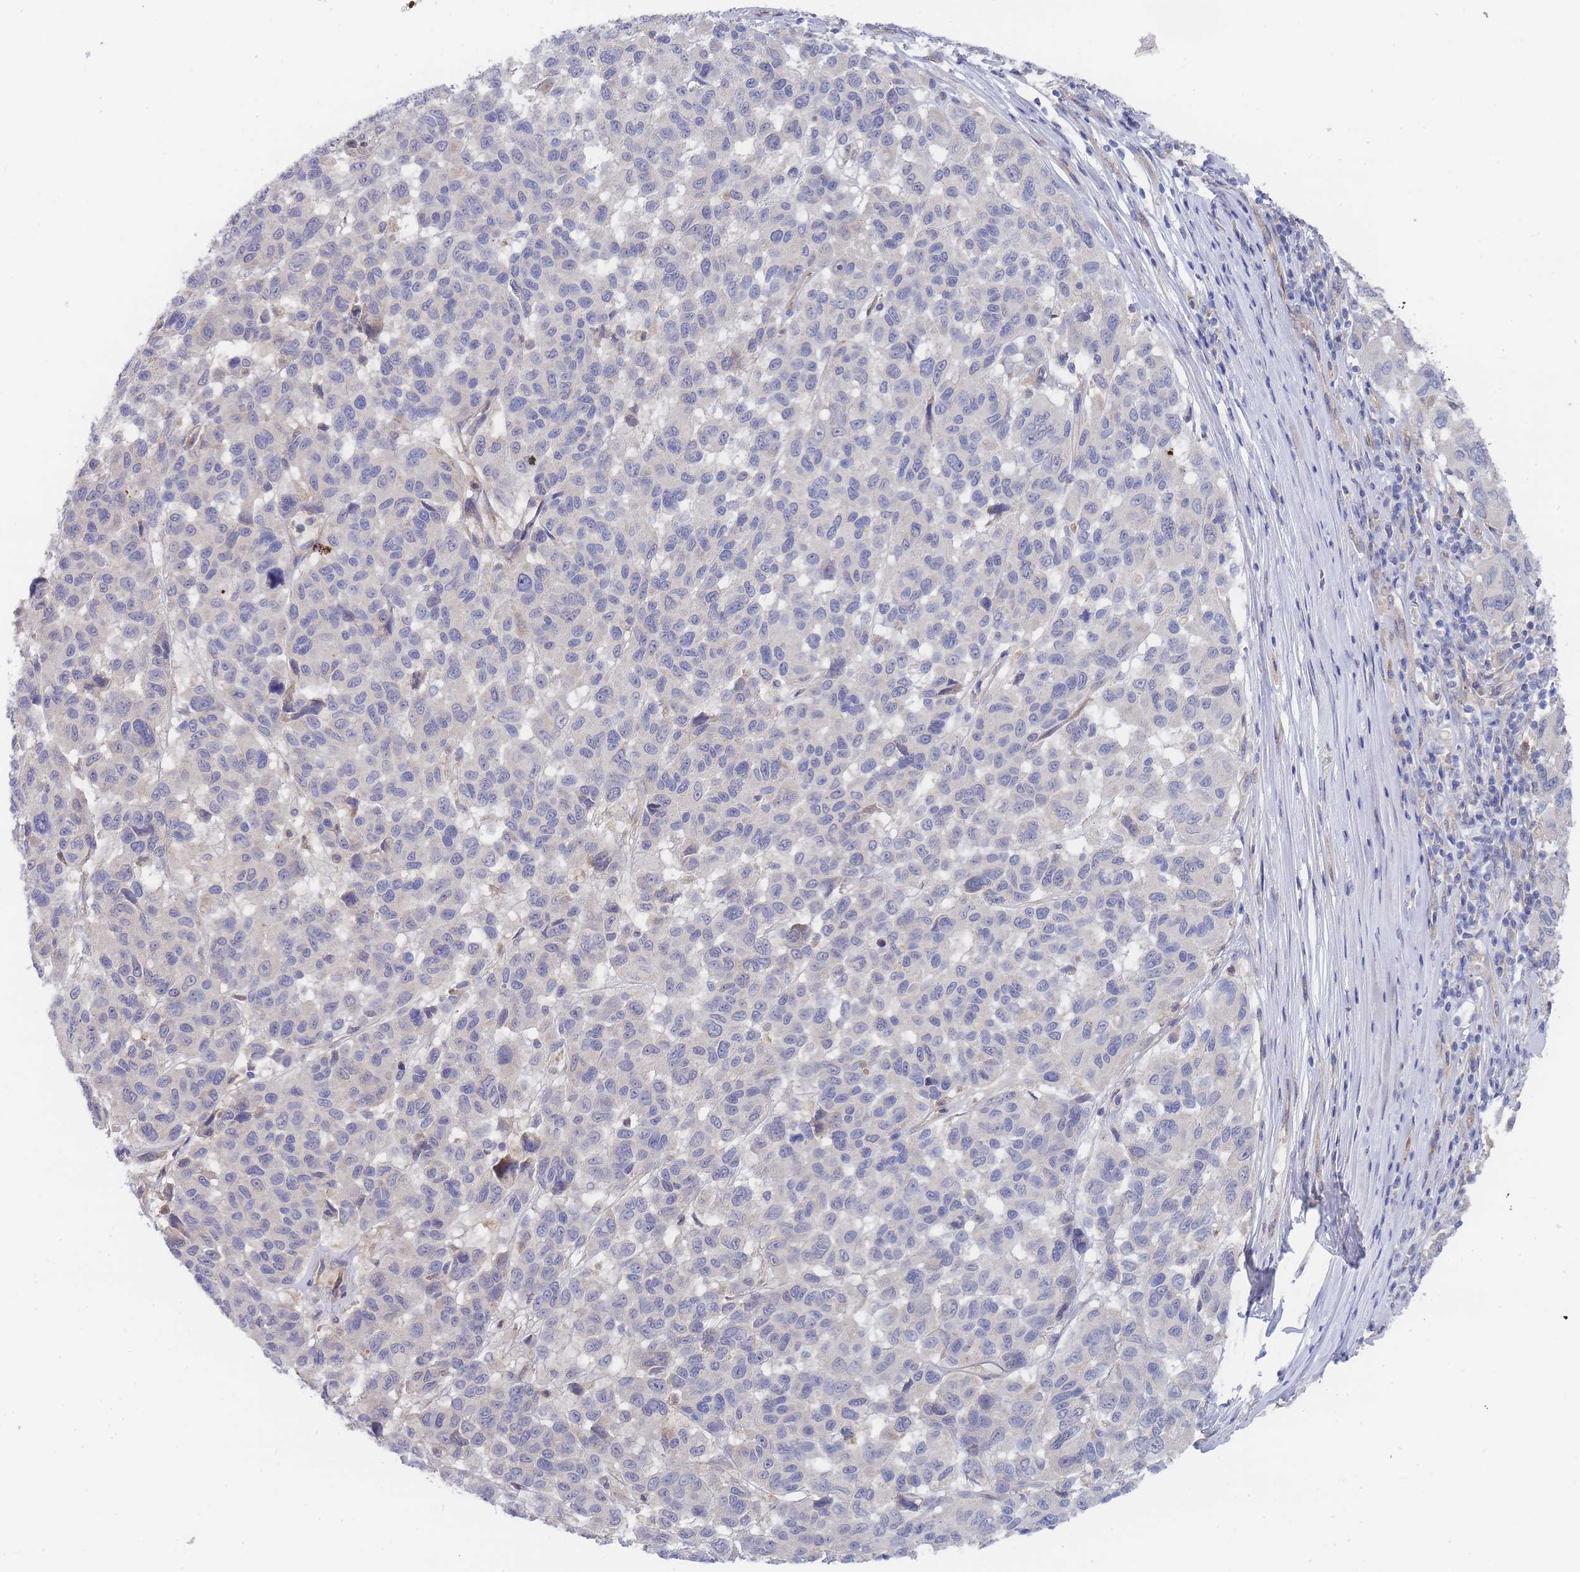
{"staining": {"intensity": "negative", "quantity": "none", "location": "none"}, "tissue": "melanoma", "cell_type": "Tumor cells", "image_type": "cancer", "snomed": [{"axis": "morphology", "description": "Malignant melanoma, NOS"}, {"axis": "topography", "description": "Skin"}], "caption": "This is a photomicrograph of IHC staining of melanoma, which shows no expression in tumor cells.", "gene": "NUB1", "patient": {"sex": "female", "age": 66}}